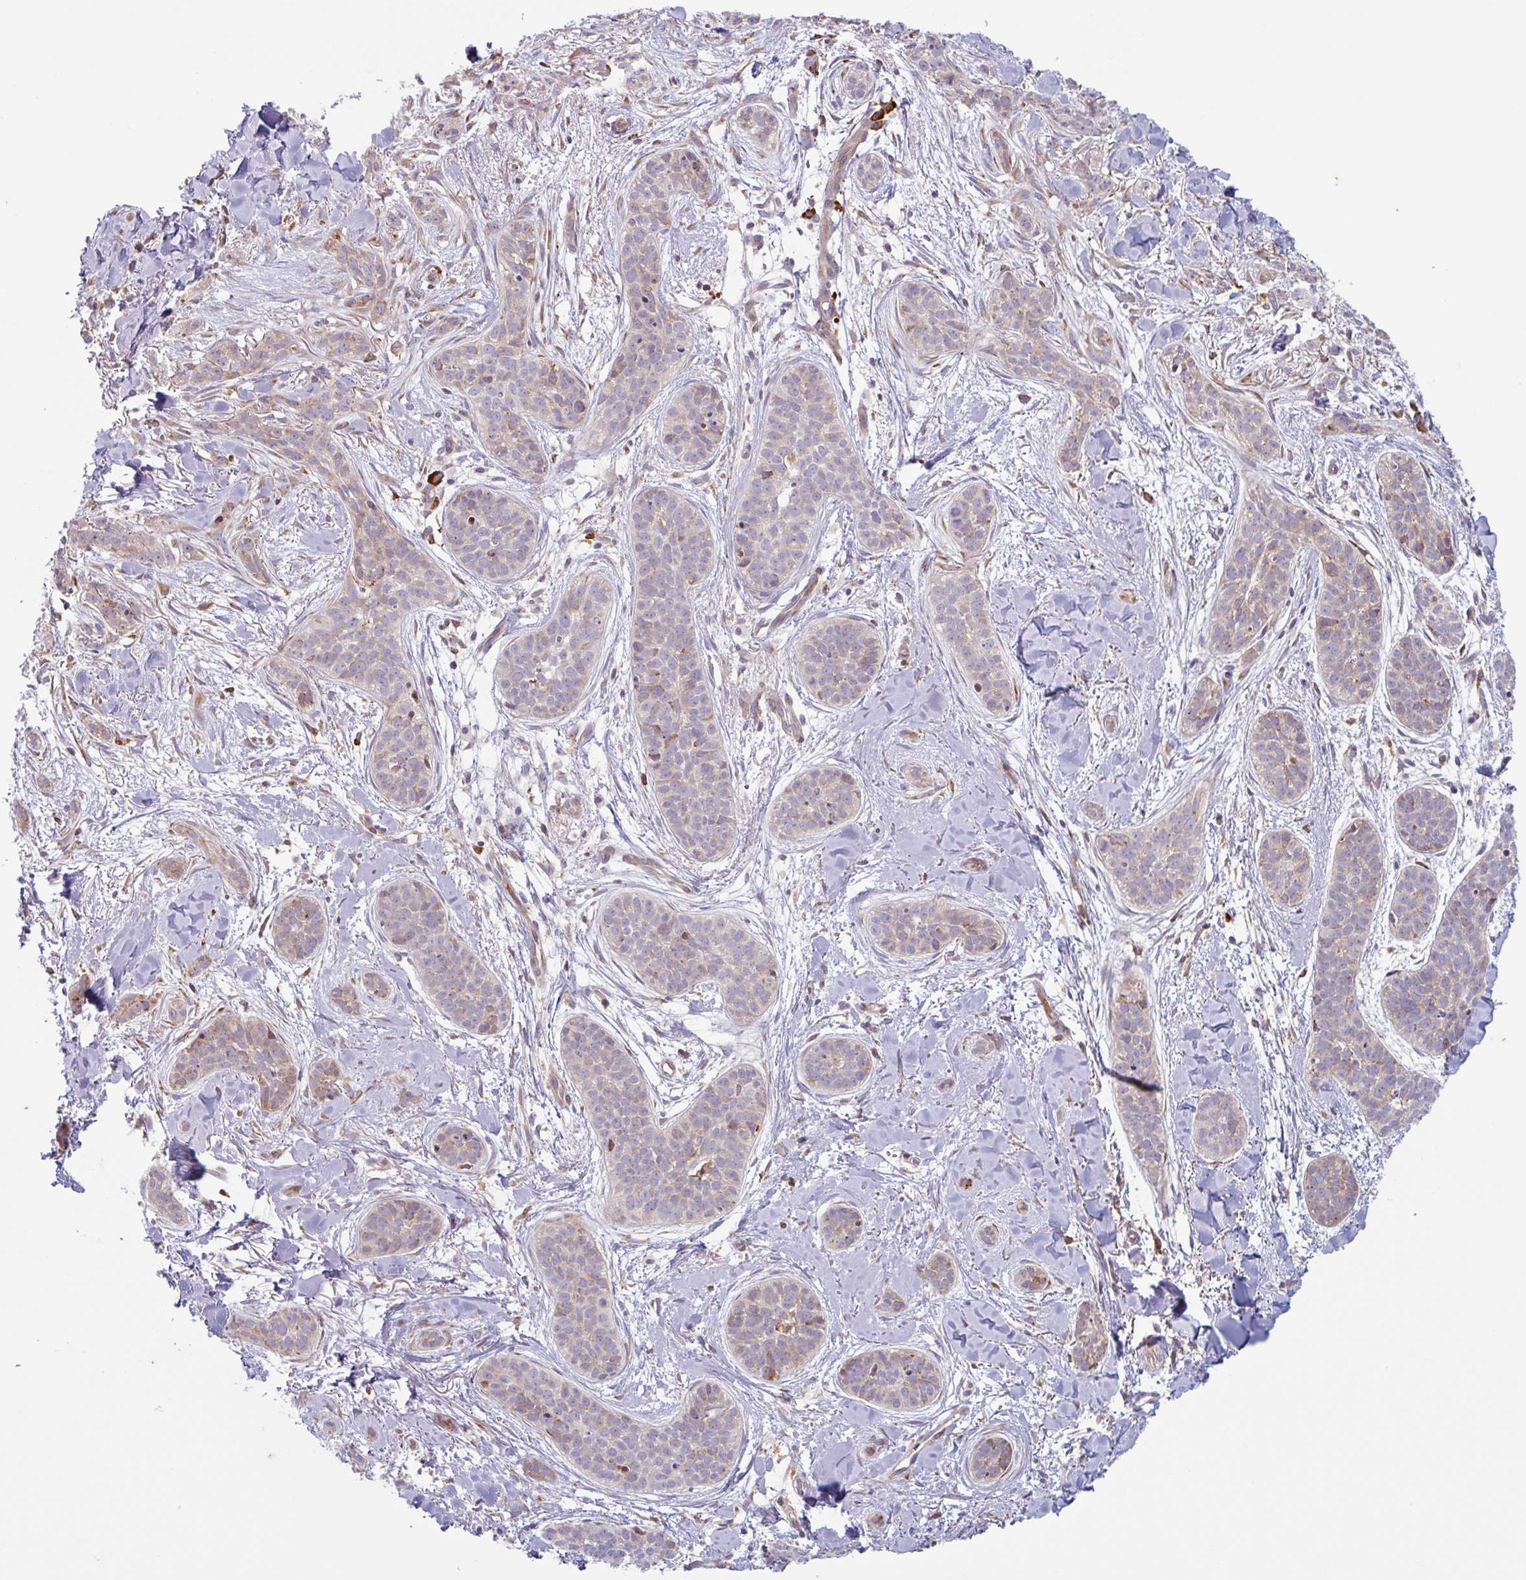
{"staining": {"intensity": "weak", "quantity": "<25%", "location": "cytoplasmic/membranous"}, "tissue": "skin cancer", "cell_type": "Tumor cells", "image_type": "cancer", "snomed": [{"axis": "morphology", "description": "Basal cell carcinoma"}, {"axis": "topography", "description": "Skin"}], "caption": "An immunohistochemistry (IHC) image of skin cancer is shown. There is no staining in tumor cells of skin cancer.", "gene": "RIT1", "patient": {"sex": "male", "age": 52}}